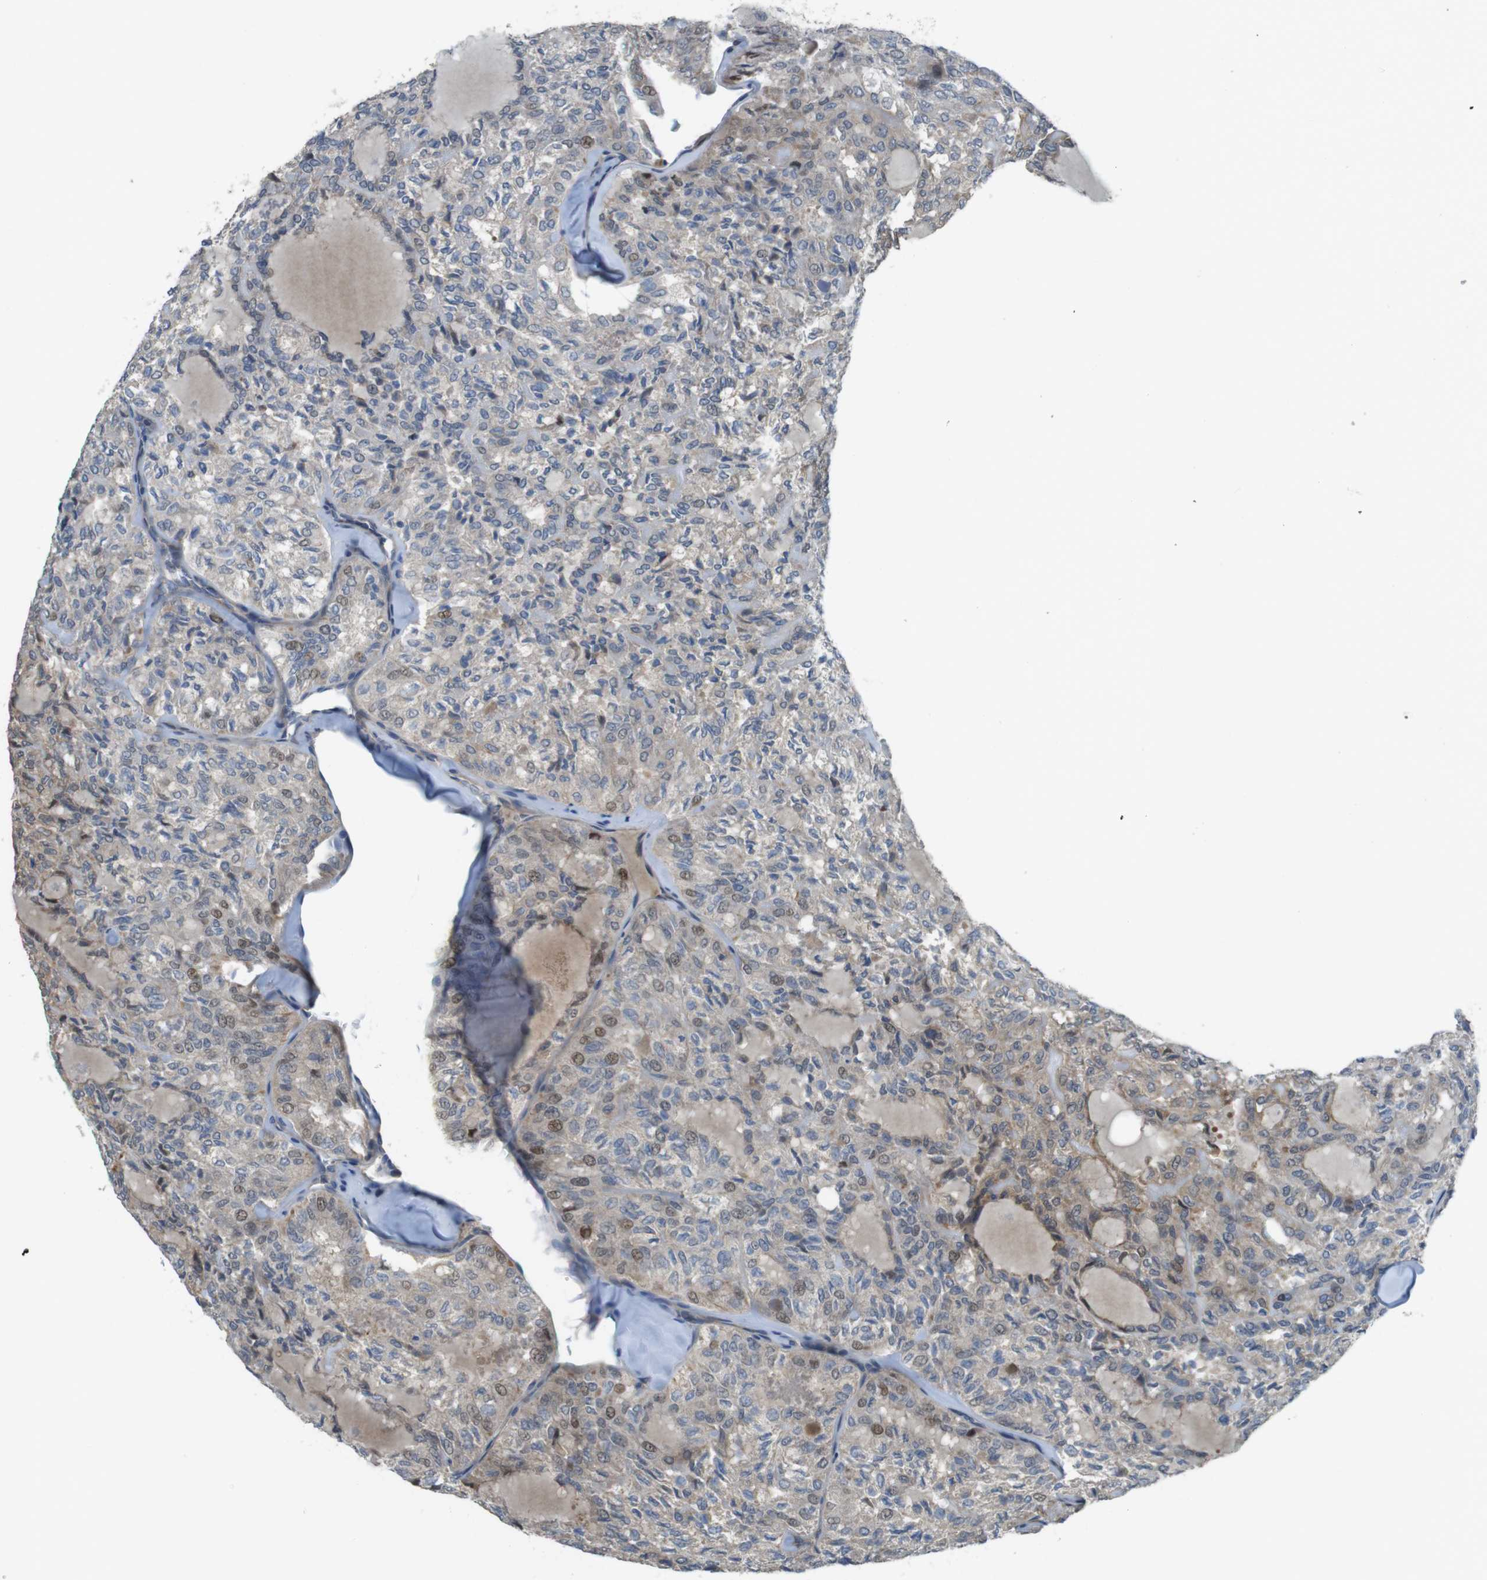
{"staining": {"intensity": "weak", "quantity": "25%-75%", "location": "cytoplasmic/membranous,nuclear"}, "tissue": "thyroid cancer", "cell_type": "Tumor cells", "image_type": "cancer", "snomed": [{"axis": "morphology", "description": "Follicular adenoma carcinoma, NOS"}, {"axis": "topography", "description": "Thyroid gland"}], "caption": "Follicular adenoma carcinoma (thyroid) was stained to show a protein in brown. There is low levels of weak cytoplasmic/membranous and nuclear positivity in about 25%-75% of tumor cells.", "gene": "ABHD15", "patient": {"sex": "male", "age": 75}}